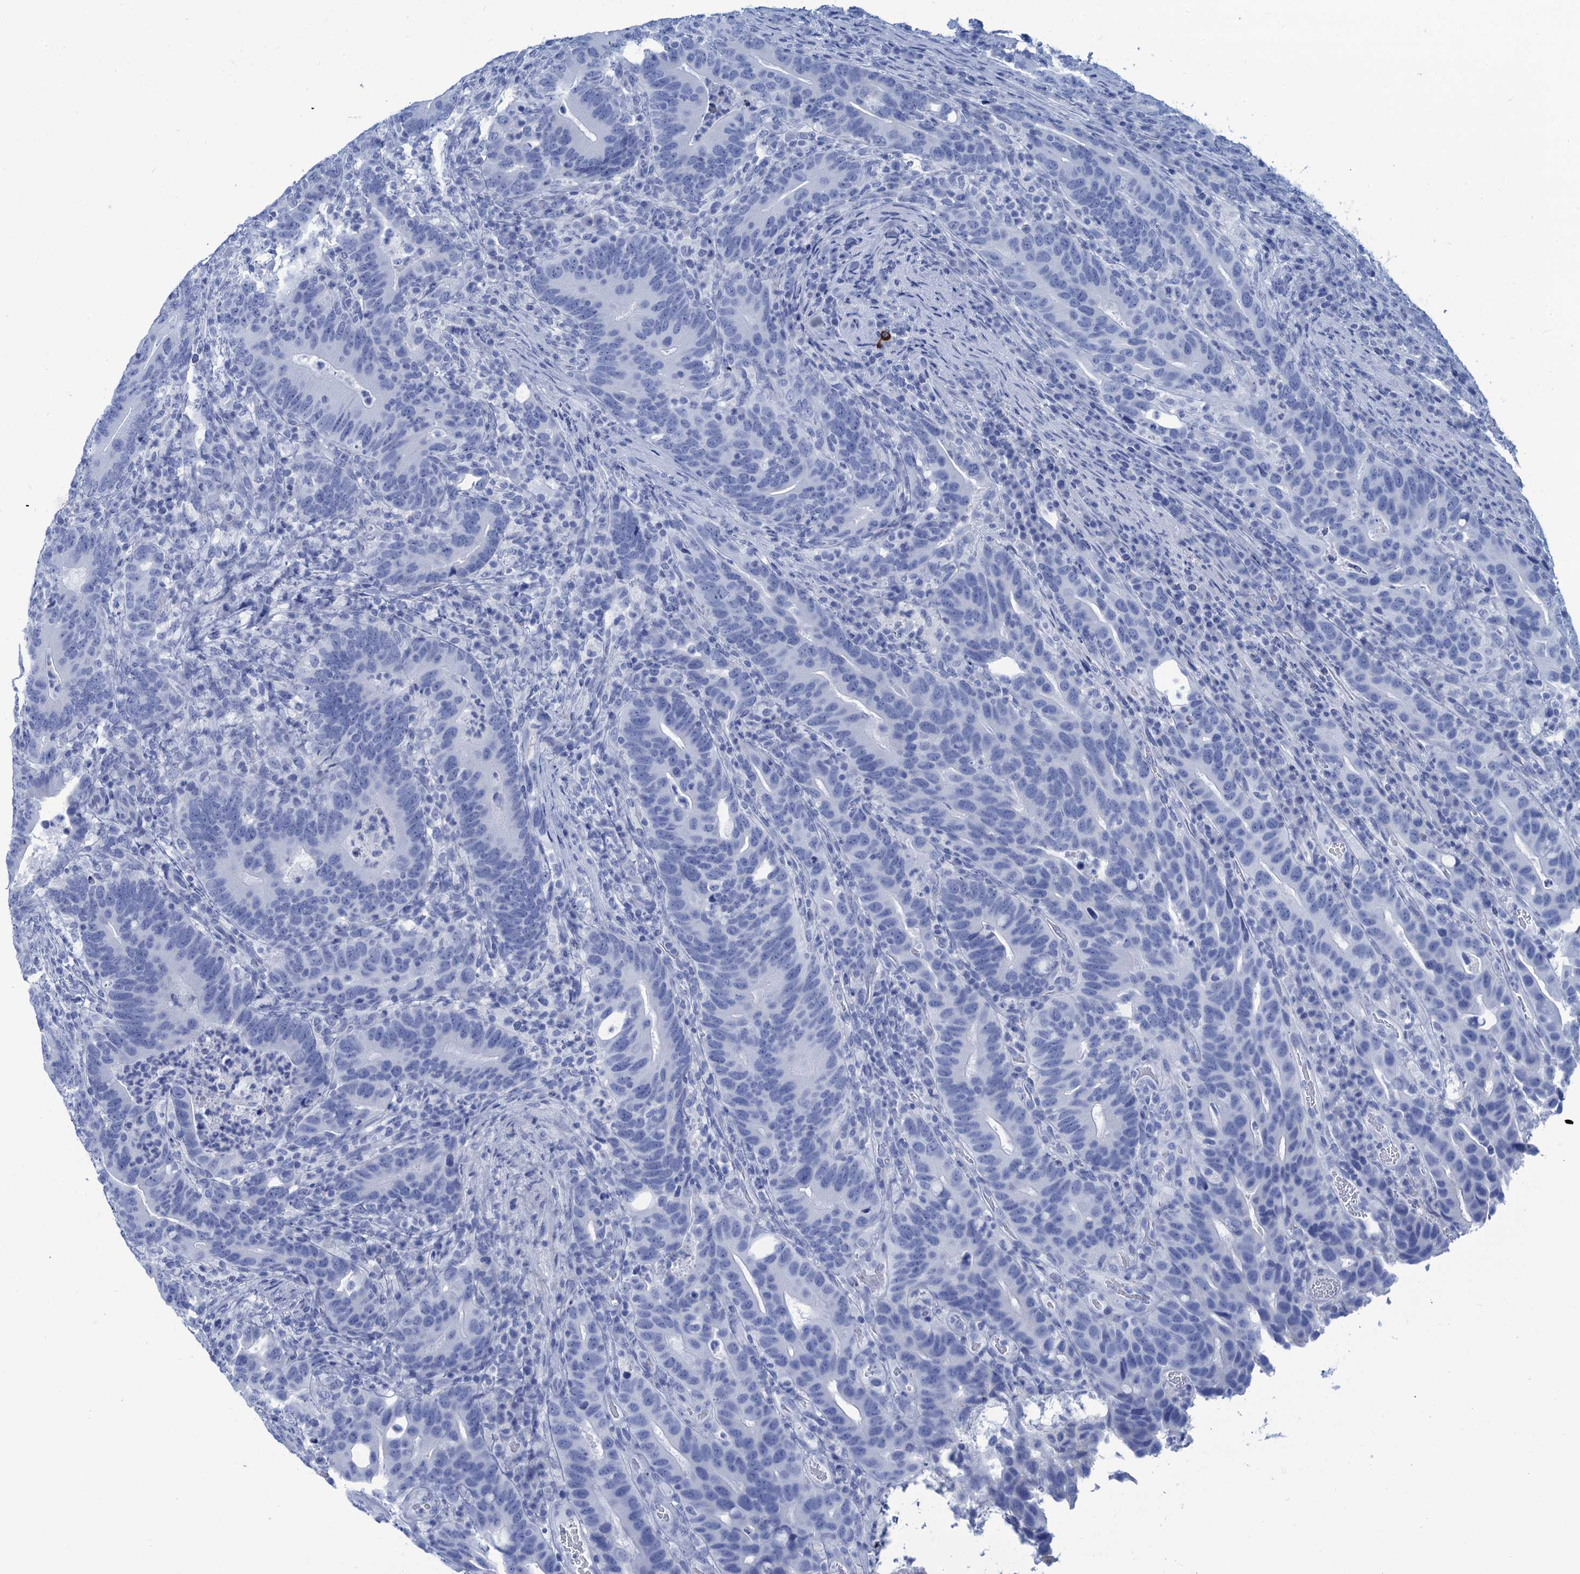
{"staining": {"intensity": "negative", "quantity": "none", "location": "none"}, "tissue": "colorectal cancer", "cell_type": "Tumor cells", "image_type": "cancer", "snomed": [{"axis": "morphology", "description": "Adenocarcinoma, NOS"}, {"axis": "topography", "description": "Colon"}], "caption": "The histopathology image shows no significant expression in tumor cells of colorectal cancer (adenocarcinoma).", "gene": "CABYR", "patient": {"sex": "female", "age": 66}}